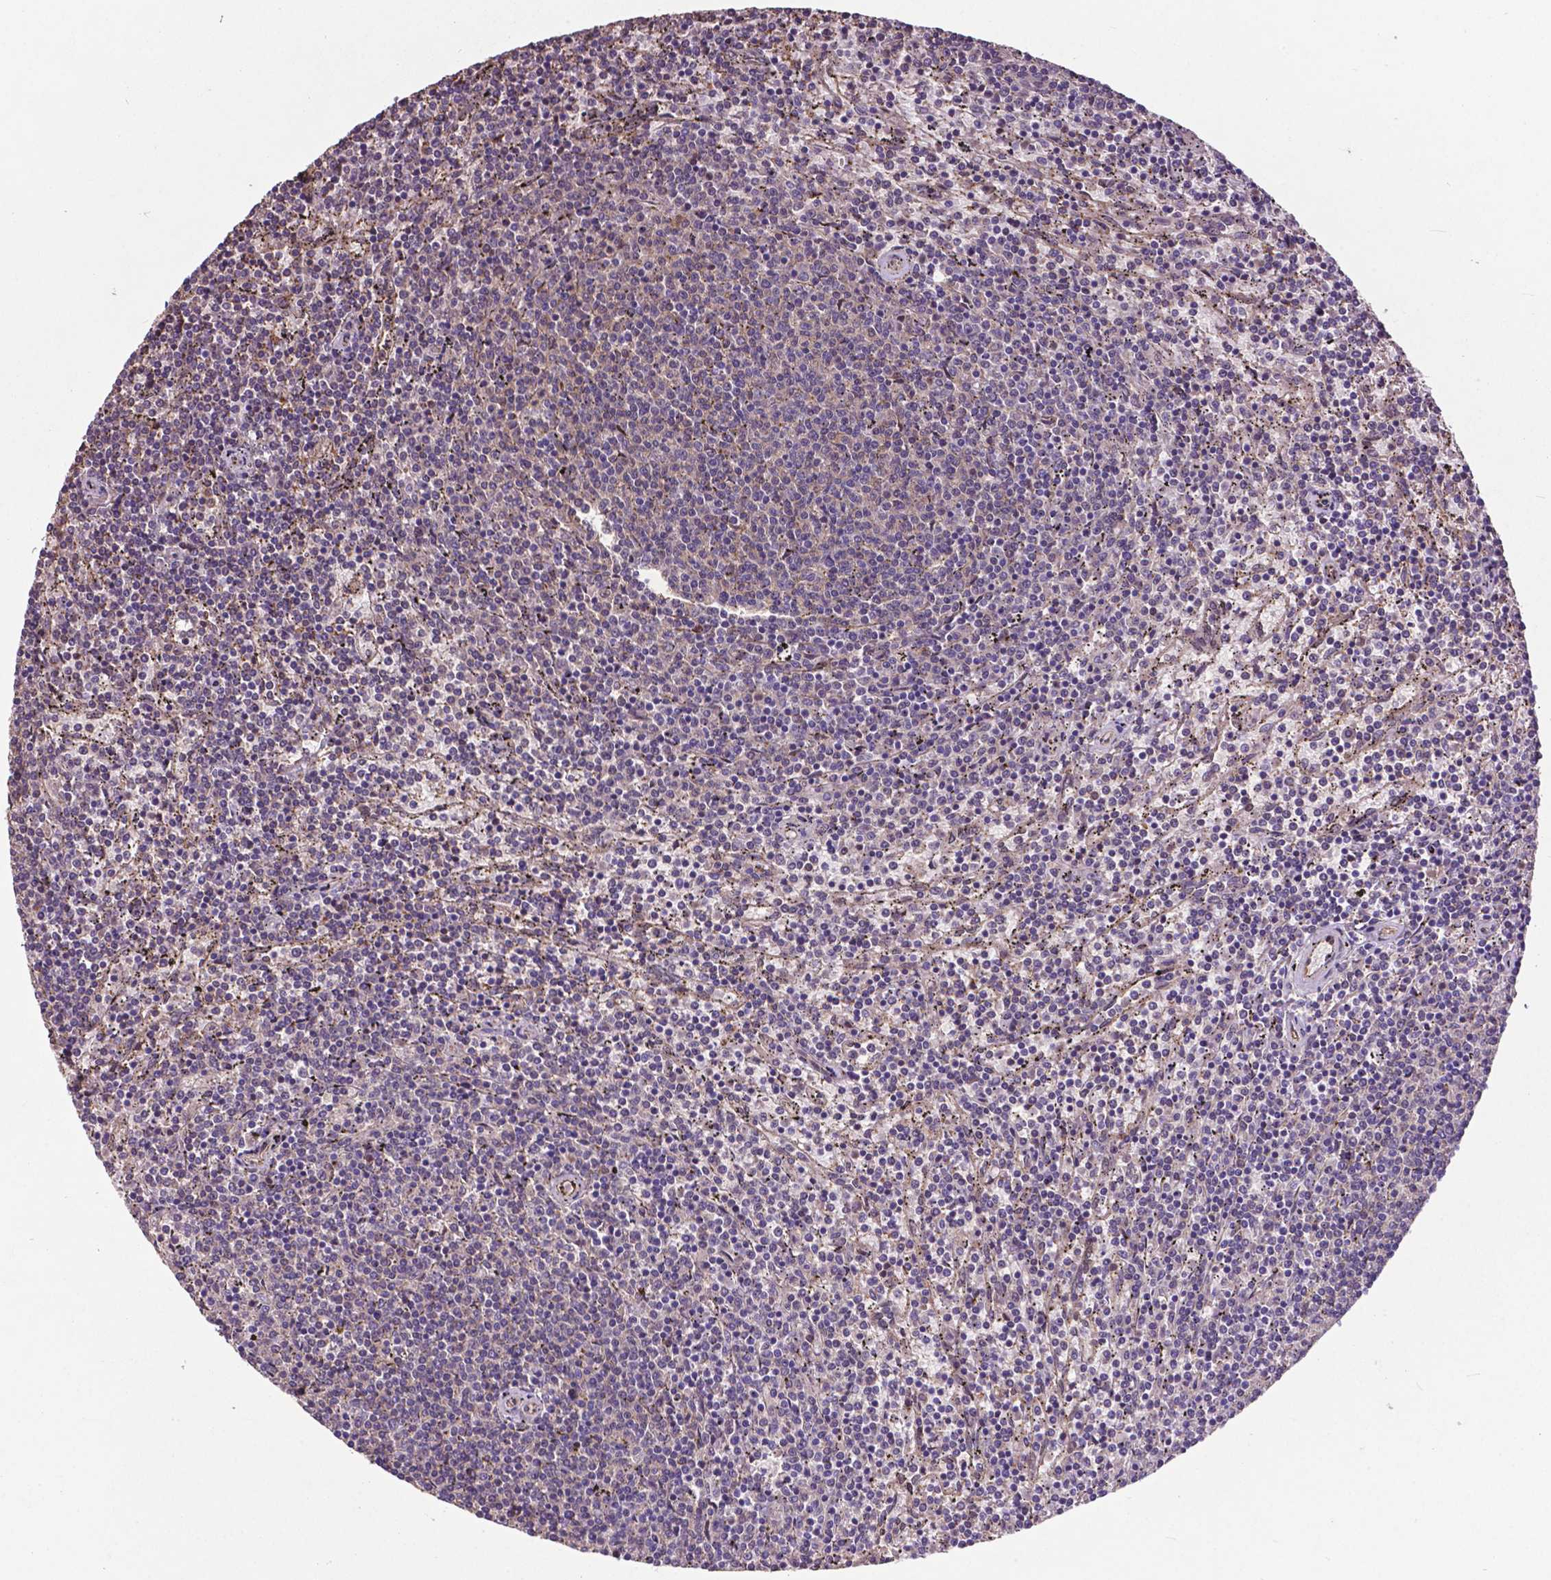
{"staining": {"intensity": "negative", "quantity": "none", "location": "none"}, "tissue": "lymphoma", "cell_type": "Tumor cells", "image_type": "cancer", "snomed": [{"axis": "morphology", "description": "Malignant lymphoma, non-Hodgkin's type, Low grade"}, {"axis": "topography", "description": "Spleen"}], "caption": "This histopathology image is of lymphoma stained with IHC to label a protein in brown with the nuclei are counter-stained blue. There is no expression in tumor cells.", "gene": "PDLIM1", "patient": {"sex": "female", "age": 50}}